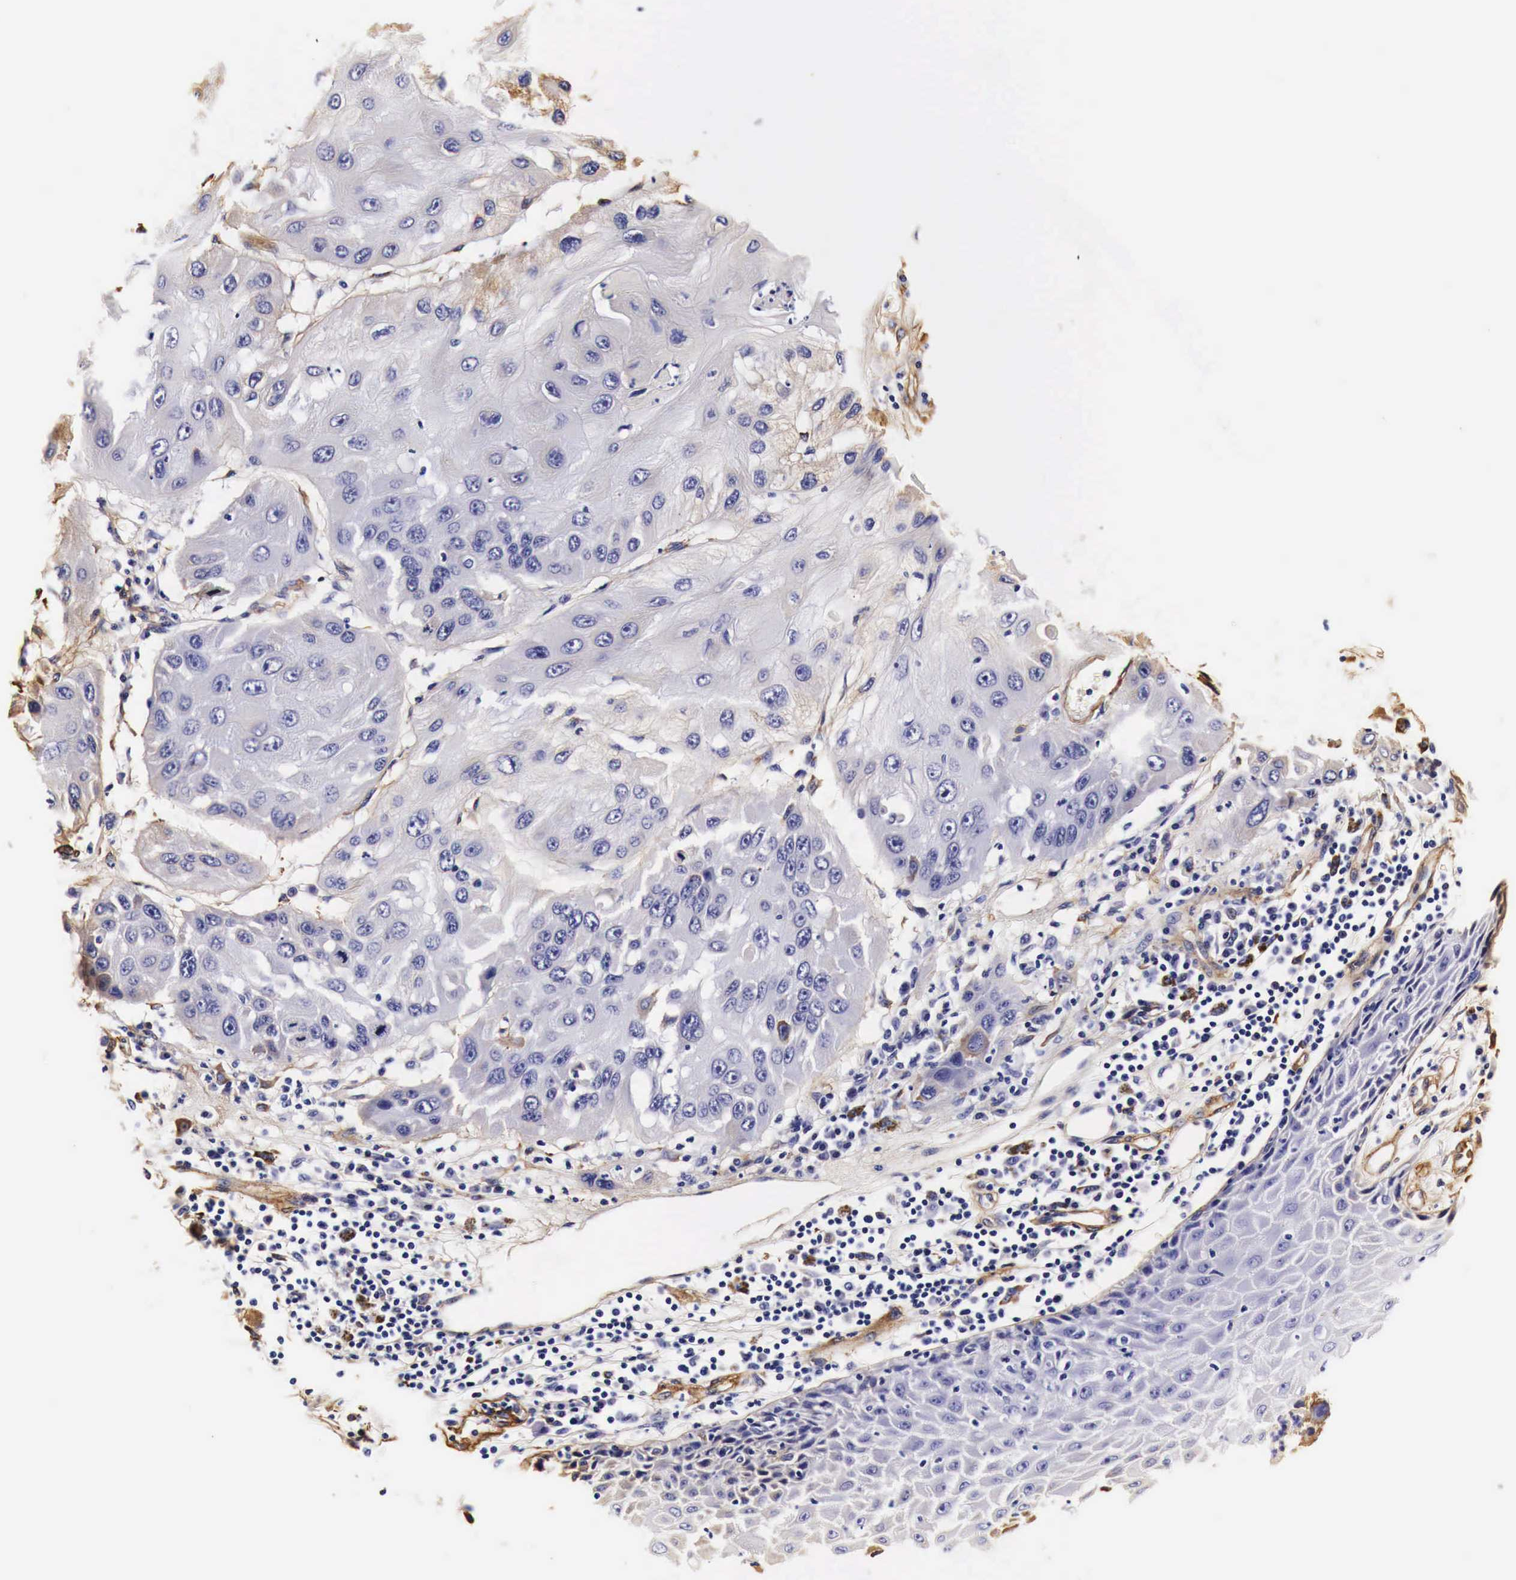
{"staining": {"intensity": "negative", "quantity": "none", "location": "none"}, "tissue": "skin cancer", "cell_type": "Tumor cells", "image_type": "cancer", "snomed": [{"axis": "morphology", "description": "Squamous cell carcinoma, NOS"}, {"axis": "topography", "description": "Skin"}, {"axis": "topography", "description": "Anal"}], "caption": "Skin cancer stained for a protein using immunohistochemistry (IHC) demonstrates no staining tumor cells.", "gene": "LAMB2", "patient": {"sex": "male", "age": 61}}